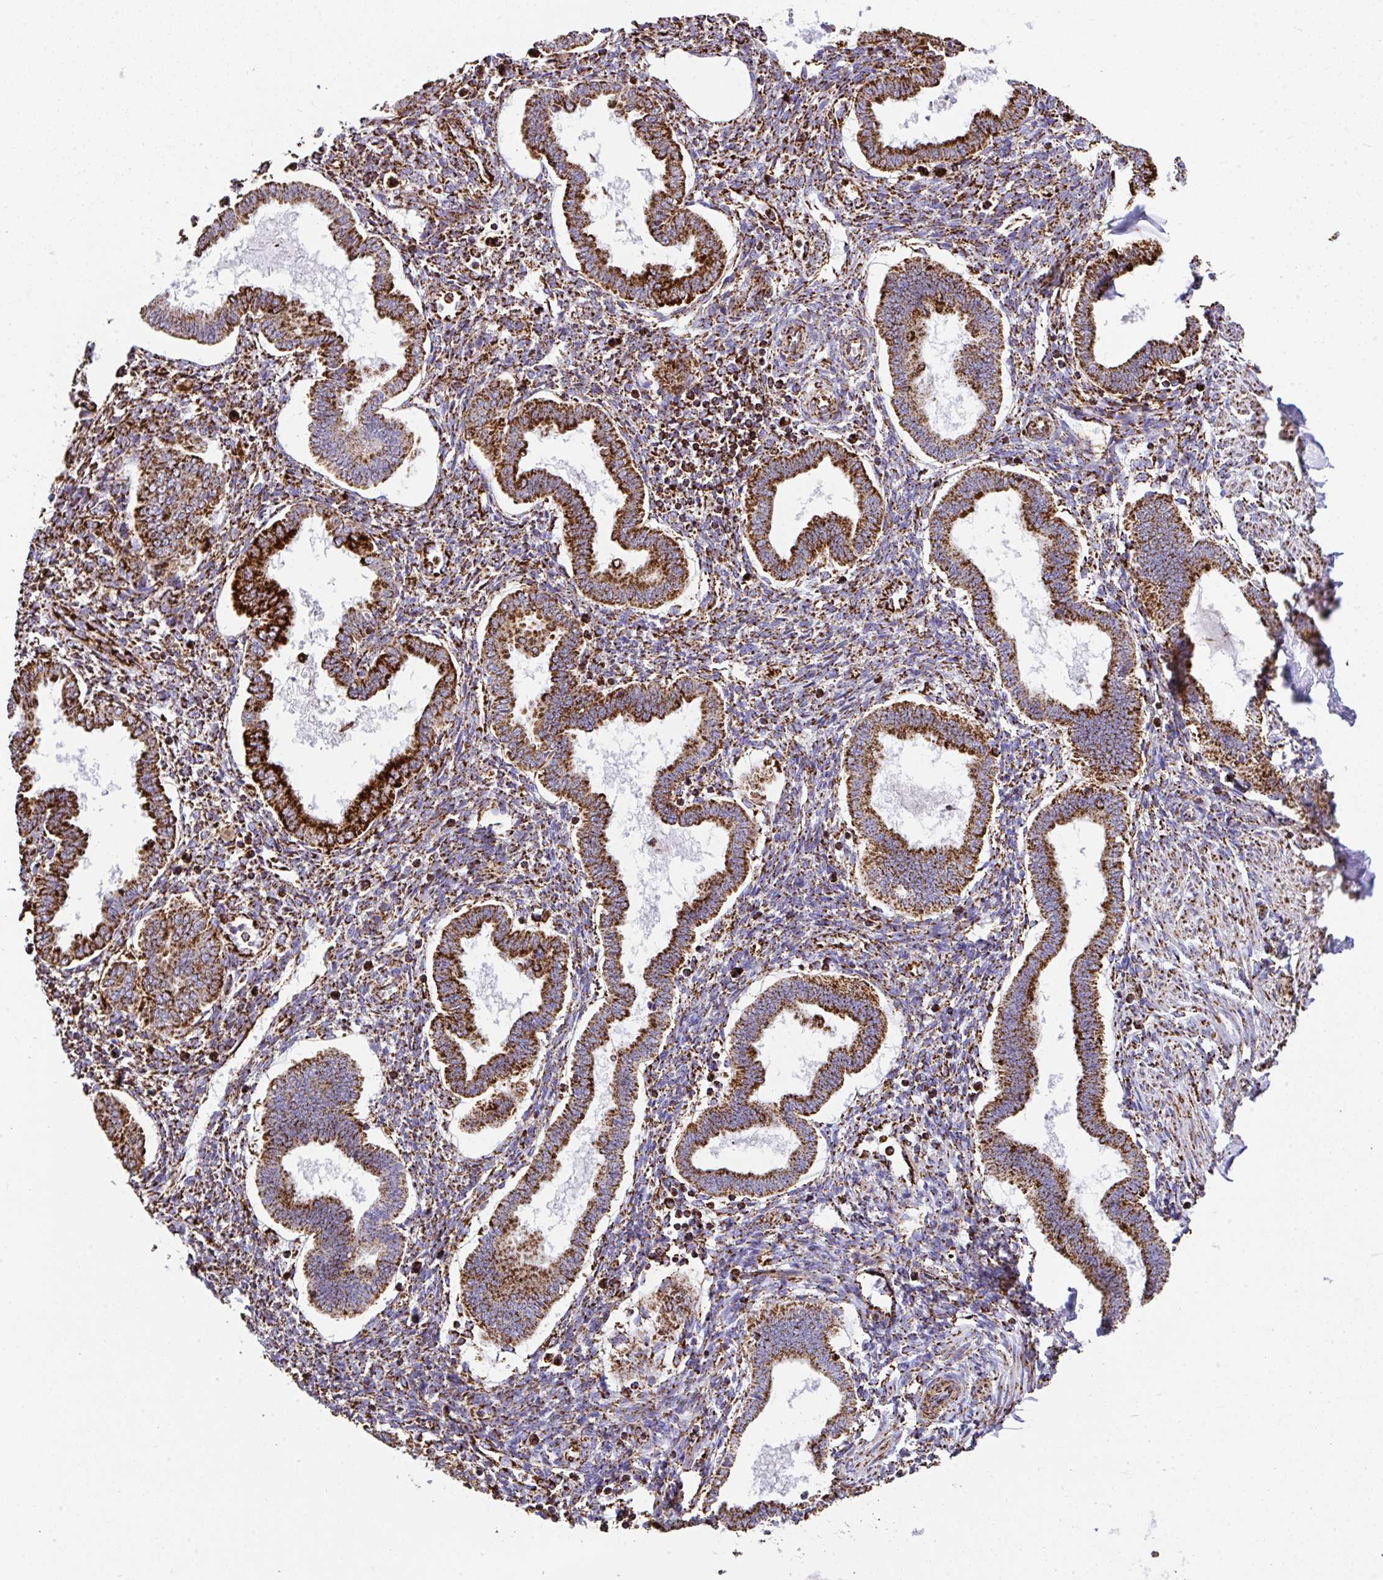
{"staining": {"intensity": "strong", "quantity": ">75%", "location": "cytoplasmic/membranous"}, "tissue": "endometrium", "cell_type": "Cells in endometrial stroma", "image_type": "normal", "snomed": [{"axis": "morphology", "description": "Normal tissue, NOS"}, {"axis": "topography", "description": "Endometrium"}], "caption": "Protein expression analysis of benign endometrium displays strong cytoplasmic/membranous staining in about >75% of cells in endometrial stroma. (Stains: DAB in brown, nuclei in blue, Microscopy: brightfield microscopy at high magnification).", "gene": "ANKRD33B", "patient": {"sex": "female", "age": 24}}